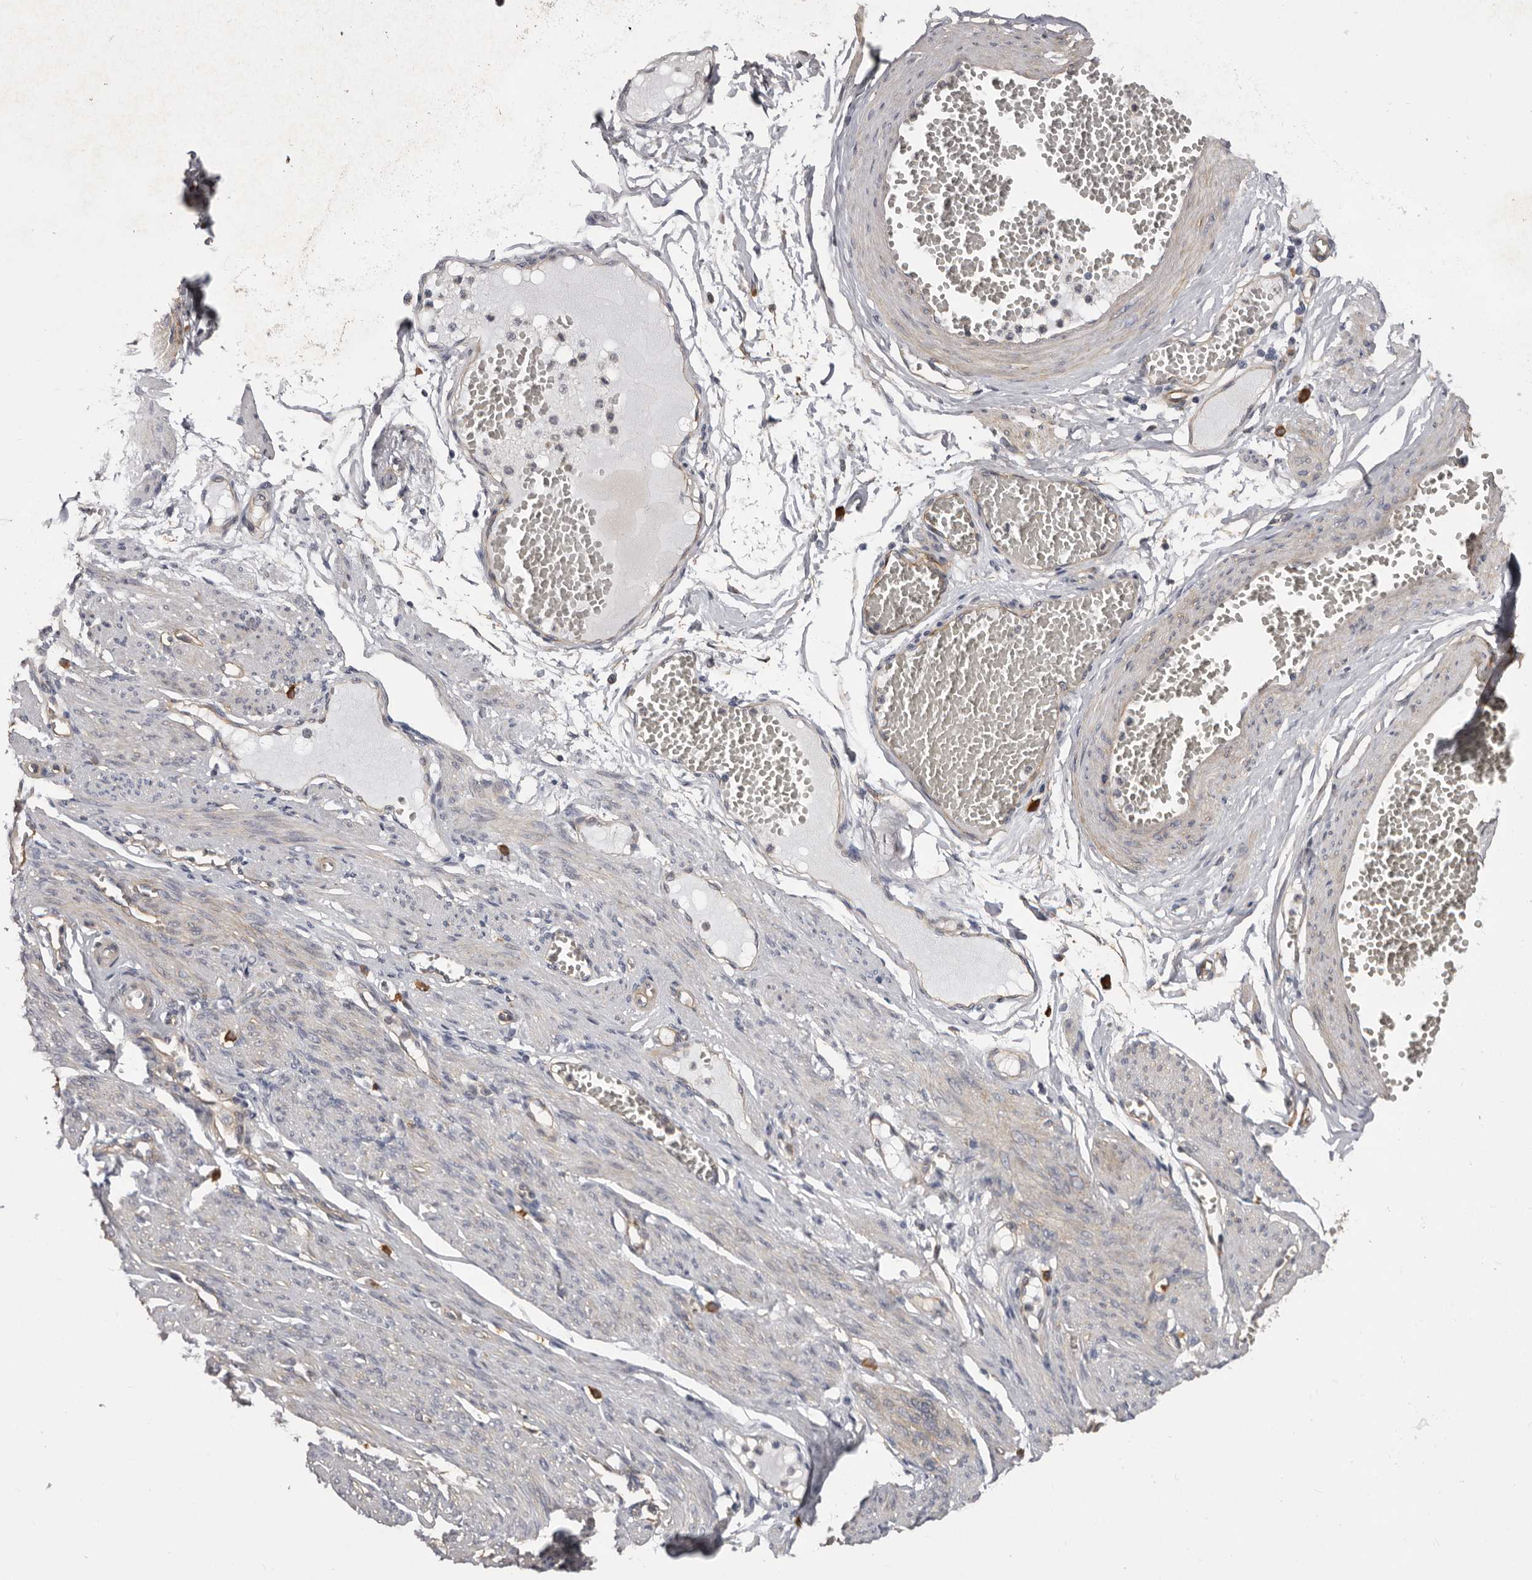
{"staining": {"intensity": "weak", "quantity": ">75%", "location": "cytoplasmic/membranous"}, "tissue": "adipose tissue", "cell_type": "Adipocytes", "image_type": "normal", "snomed": [{"axis": "morphology", "description": "Normal tissue, NOS"}, {"axis": "topography", "description": "Smooth muscle"}, {"axis": "topography", "description": "Peripheral nerve tissue"}], "caption": "Adipose tissue stained with immunohistochemistry displays weak cytoplasmic/membranous staining in approximately >75% of adipocytes.", "gene": "ENAH", "patient": {"sex": "female", "age": 39}}